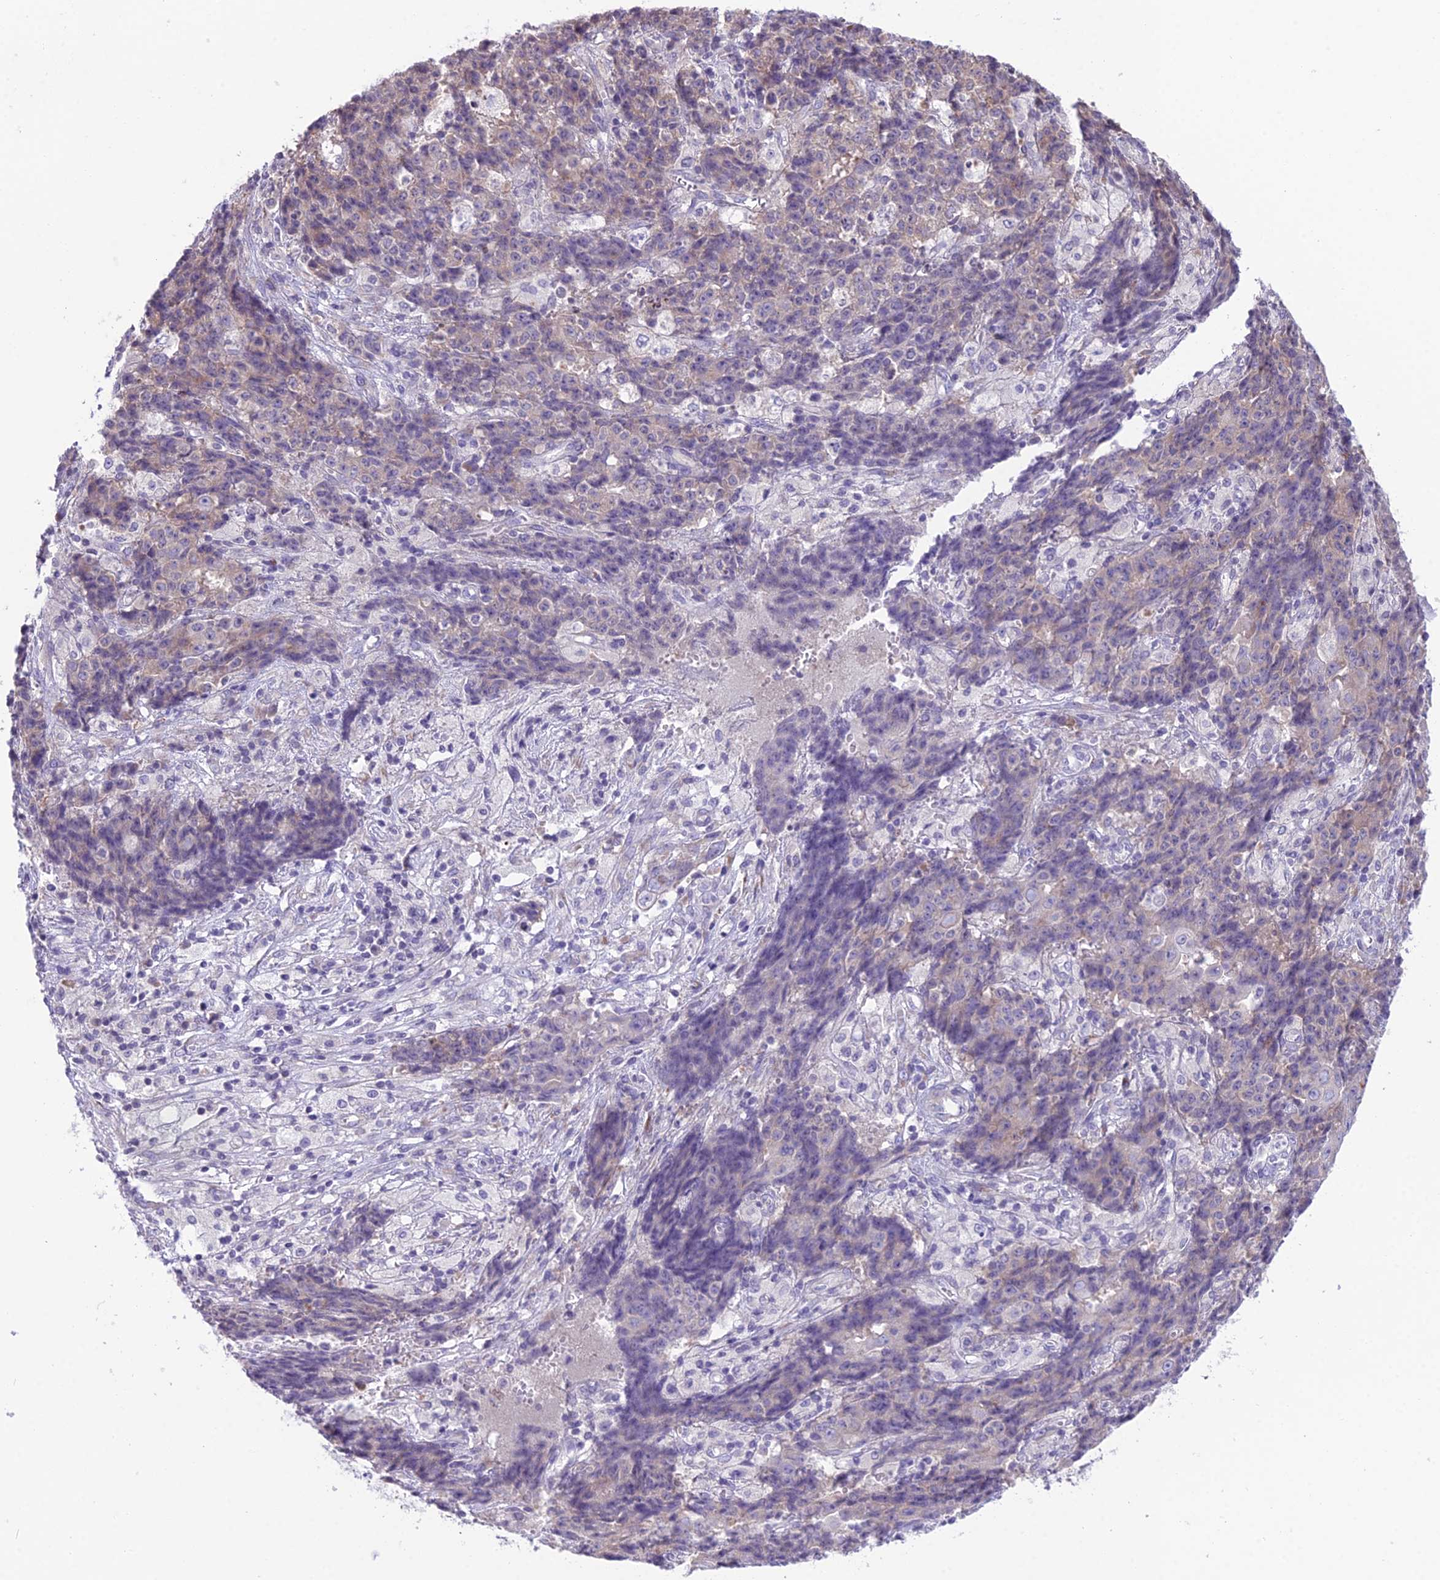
{"staining": {"intensity": "weak", "quantity": "25%-75%", "location": "cytoplasmic/membranous"}, "tissue": "ovarian cancer", "cell_type": "Tumor cells", "image_type": "cancer", "snomed": [{"axis": "morphology", "description": "Carcinoma, endometroid"}, {"axis": "topography", "description": "Ovary"}], "caption": "Protein positivity by immunohistochemistry displays weak cytoplasmic/membranous positivity in about 25%-75% of tumor cells in ovarian cancer (endometroid carcinoma).", "gene": "RPS26", "patient": {"sex": "female", "age": 42}}